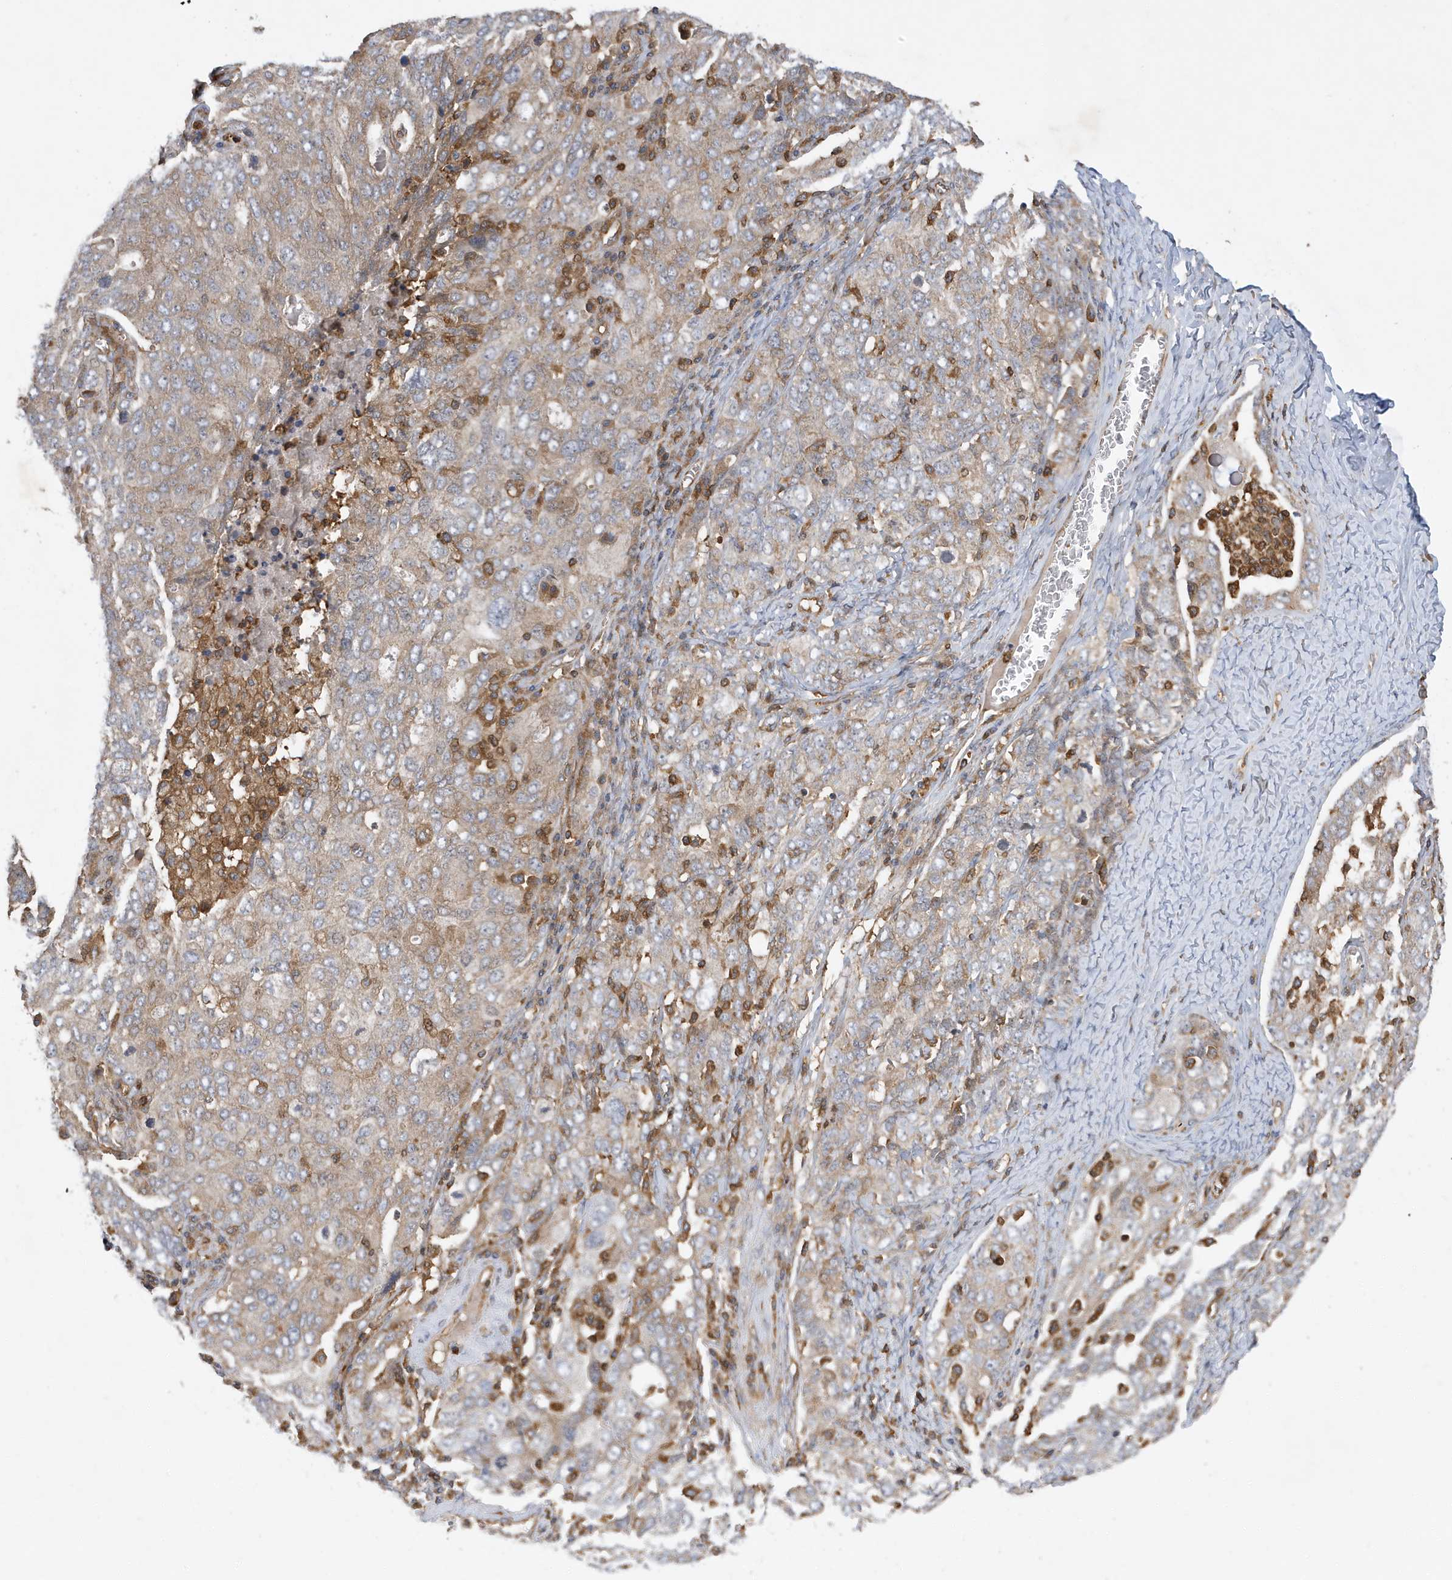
{"staining": {"intensity": "weak", "quantity": ">75%", "location": "cytoplasmic/membranous"}, "tissue": "ovarian cancer", "cell_type": "Tumor cells", "image_type": "cancer", "snomed": [{"axis": "morphology", "description": "Carcinoma, endometroid"}, {"axis": "topography", "description": "Ovary"}], "caption": "A low amount of weak cytoplasmic/membranous positivity is present in about >75% of tumor cells in endometroid carcinoma (ovarian) tissue.", "gene": "LAPTM4A", "patient": {"sex": "female", "age": 62}}